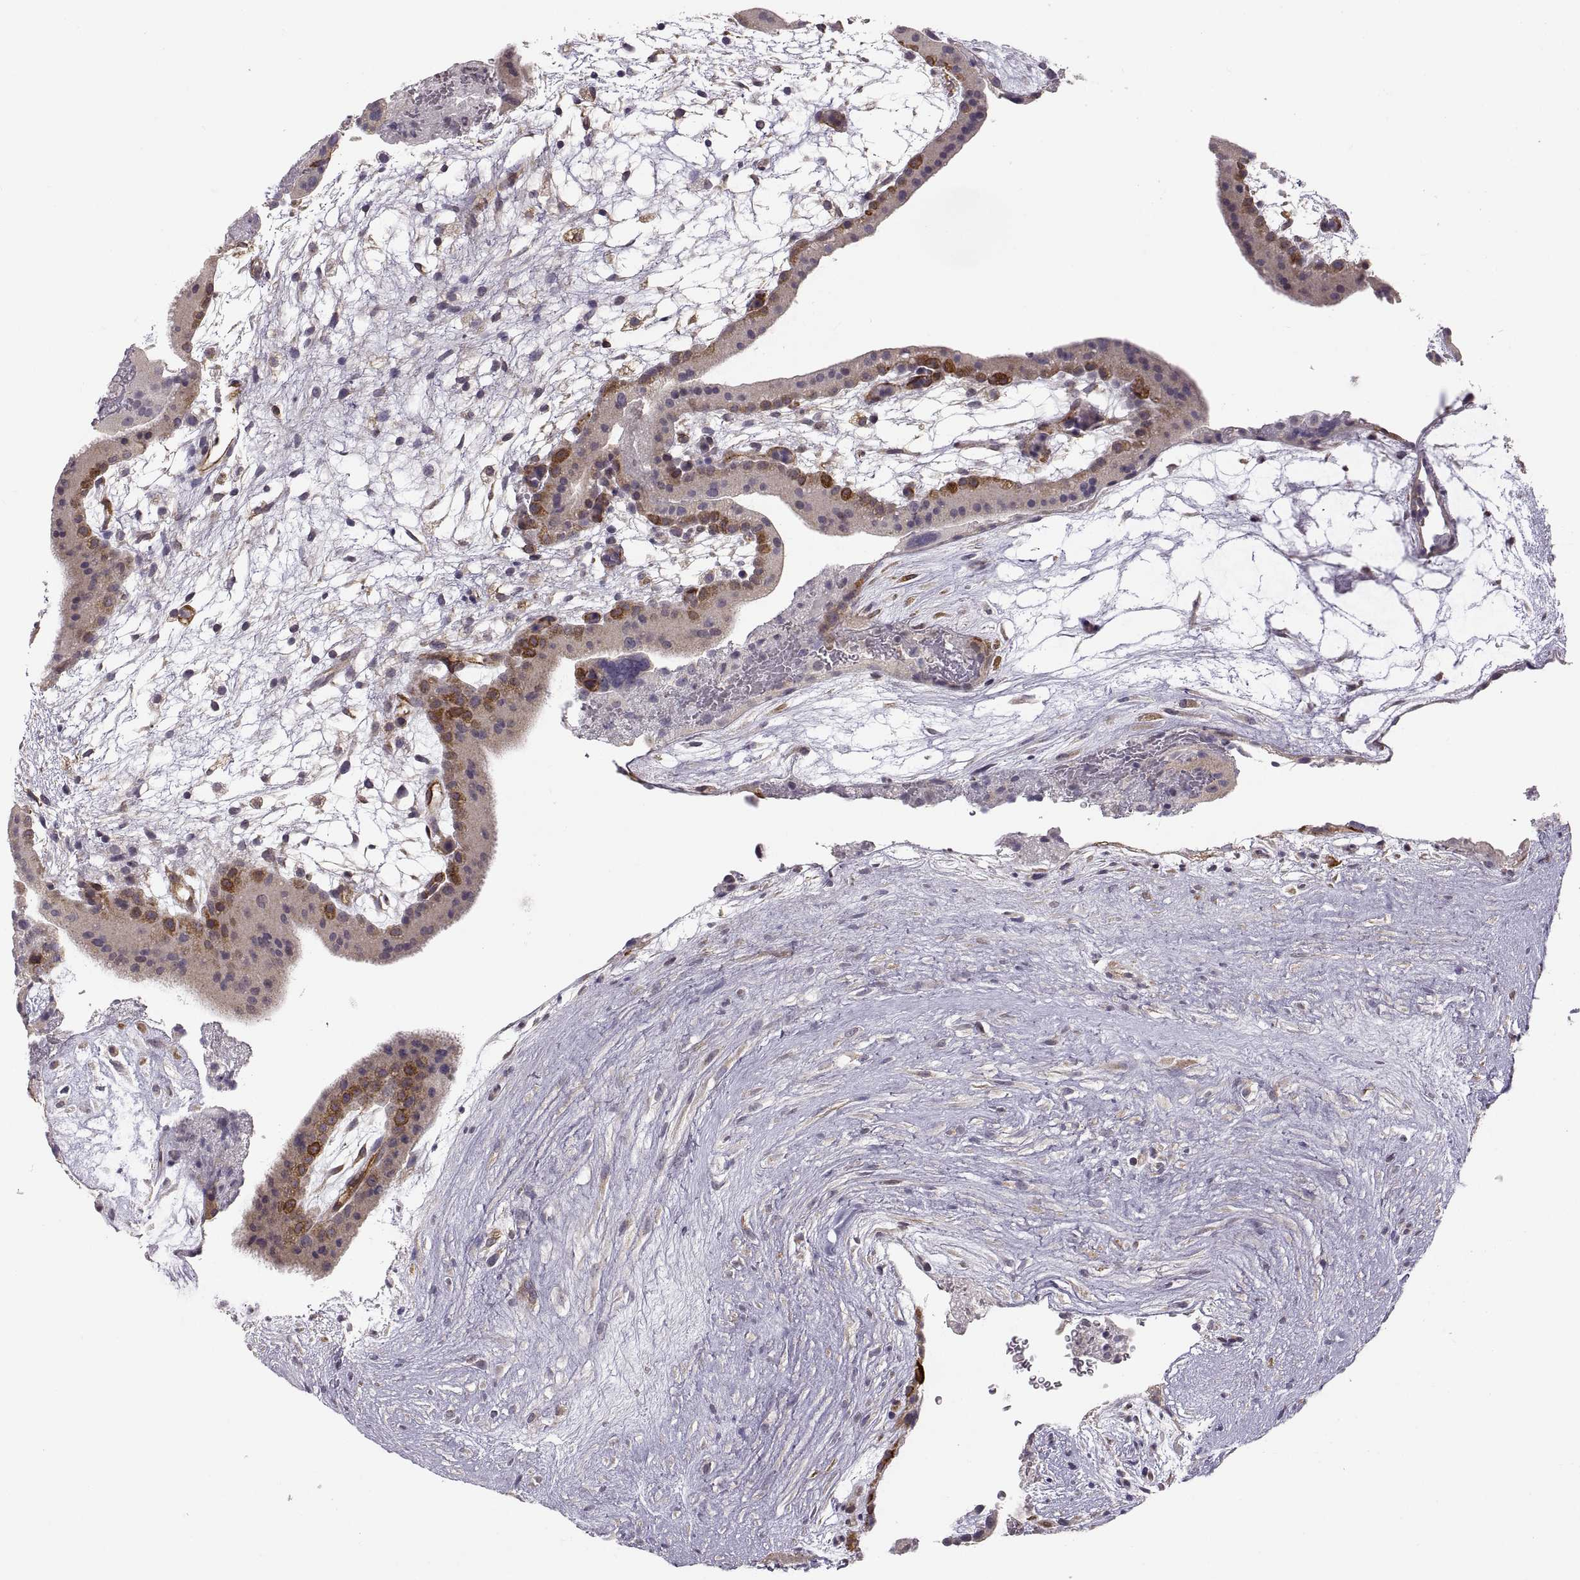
{"staining": {"intensity": "negative", "quantity": "none", "location": "none"}, "tissue": "placenta", "cell_type": "Decidual cells", "image_type": "normal", "snomed": [{"axis": "morphology", "description": "Normal tissue, NOS"}, {"axis": "topography", "description": "Placenta"}], "caption": "Human placenta stained for a protein using immunohistochemistry displays no positivity in decidual cells.", "gene": "HMGCR", "patient": {"sex": "female", "age": 19}}